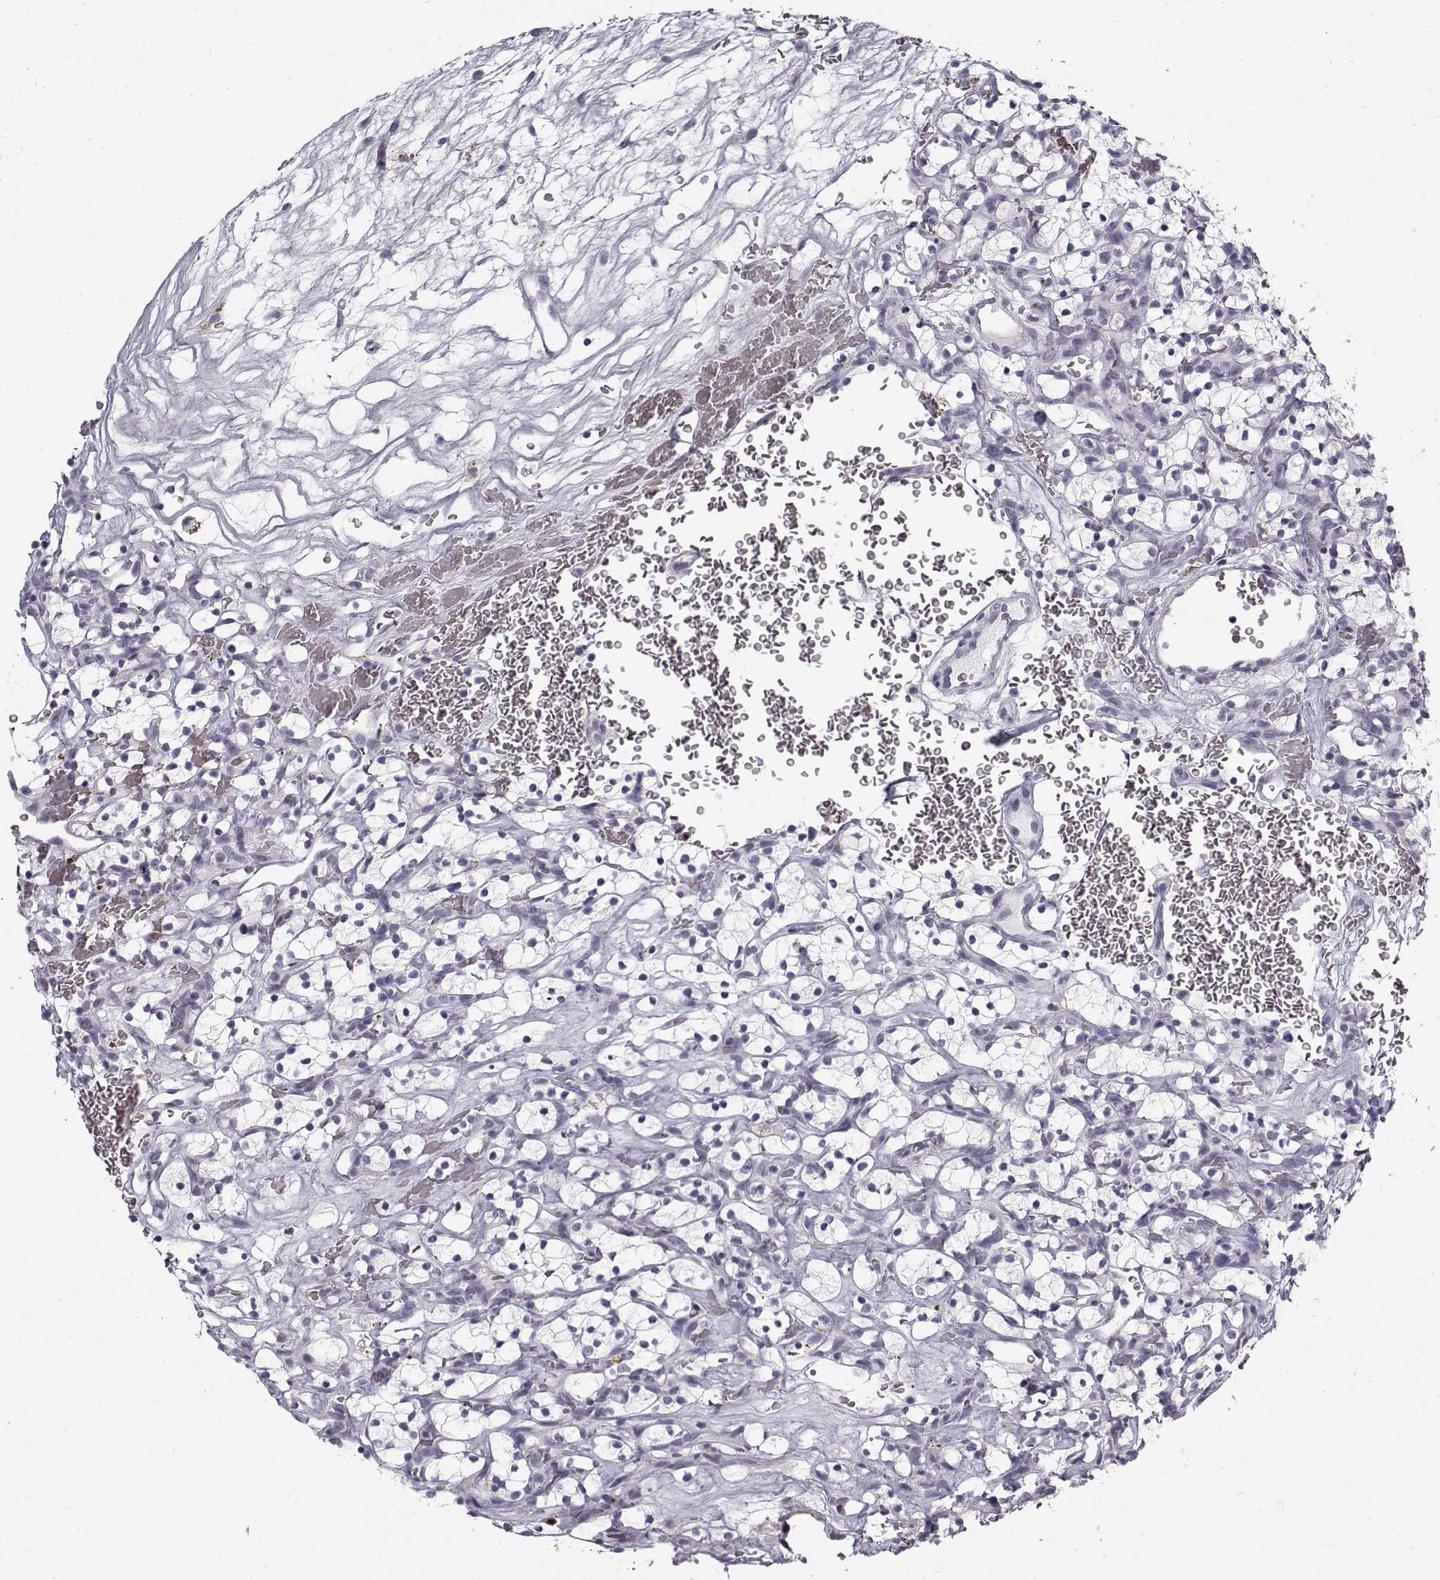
{"staining": {"intensity": "negative", "quantity": "none", "location": "none"}, "tissue": "renal cancer", "cell_type": "Tumor cells", "image_type": "cancer", "snomed": [{"axis": "morphology", "description": "Adenocarcinoma, NOS"}, {"axis": "topography", "description": "Kidney"}], "caption": "An image of renal adenocarcinoma stained for a protein displays no brown staining in tumor cells. The staining is performed using DAB (3,3'-diaminobenzidine) brown chromogen with nuclei counter-stained in using hematoxylin.", "gene": "SNCA", "patient": {"sex": "female", "age": 64}}